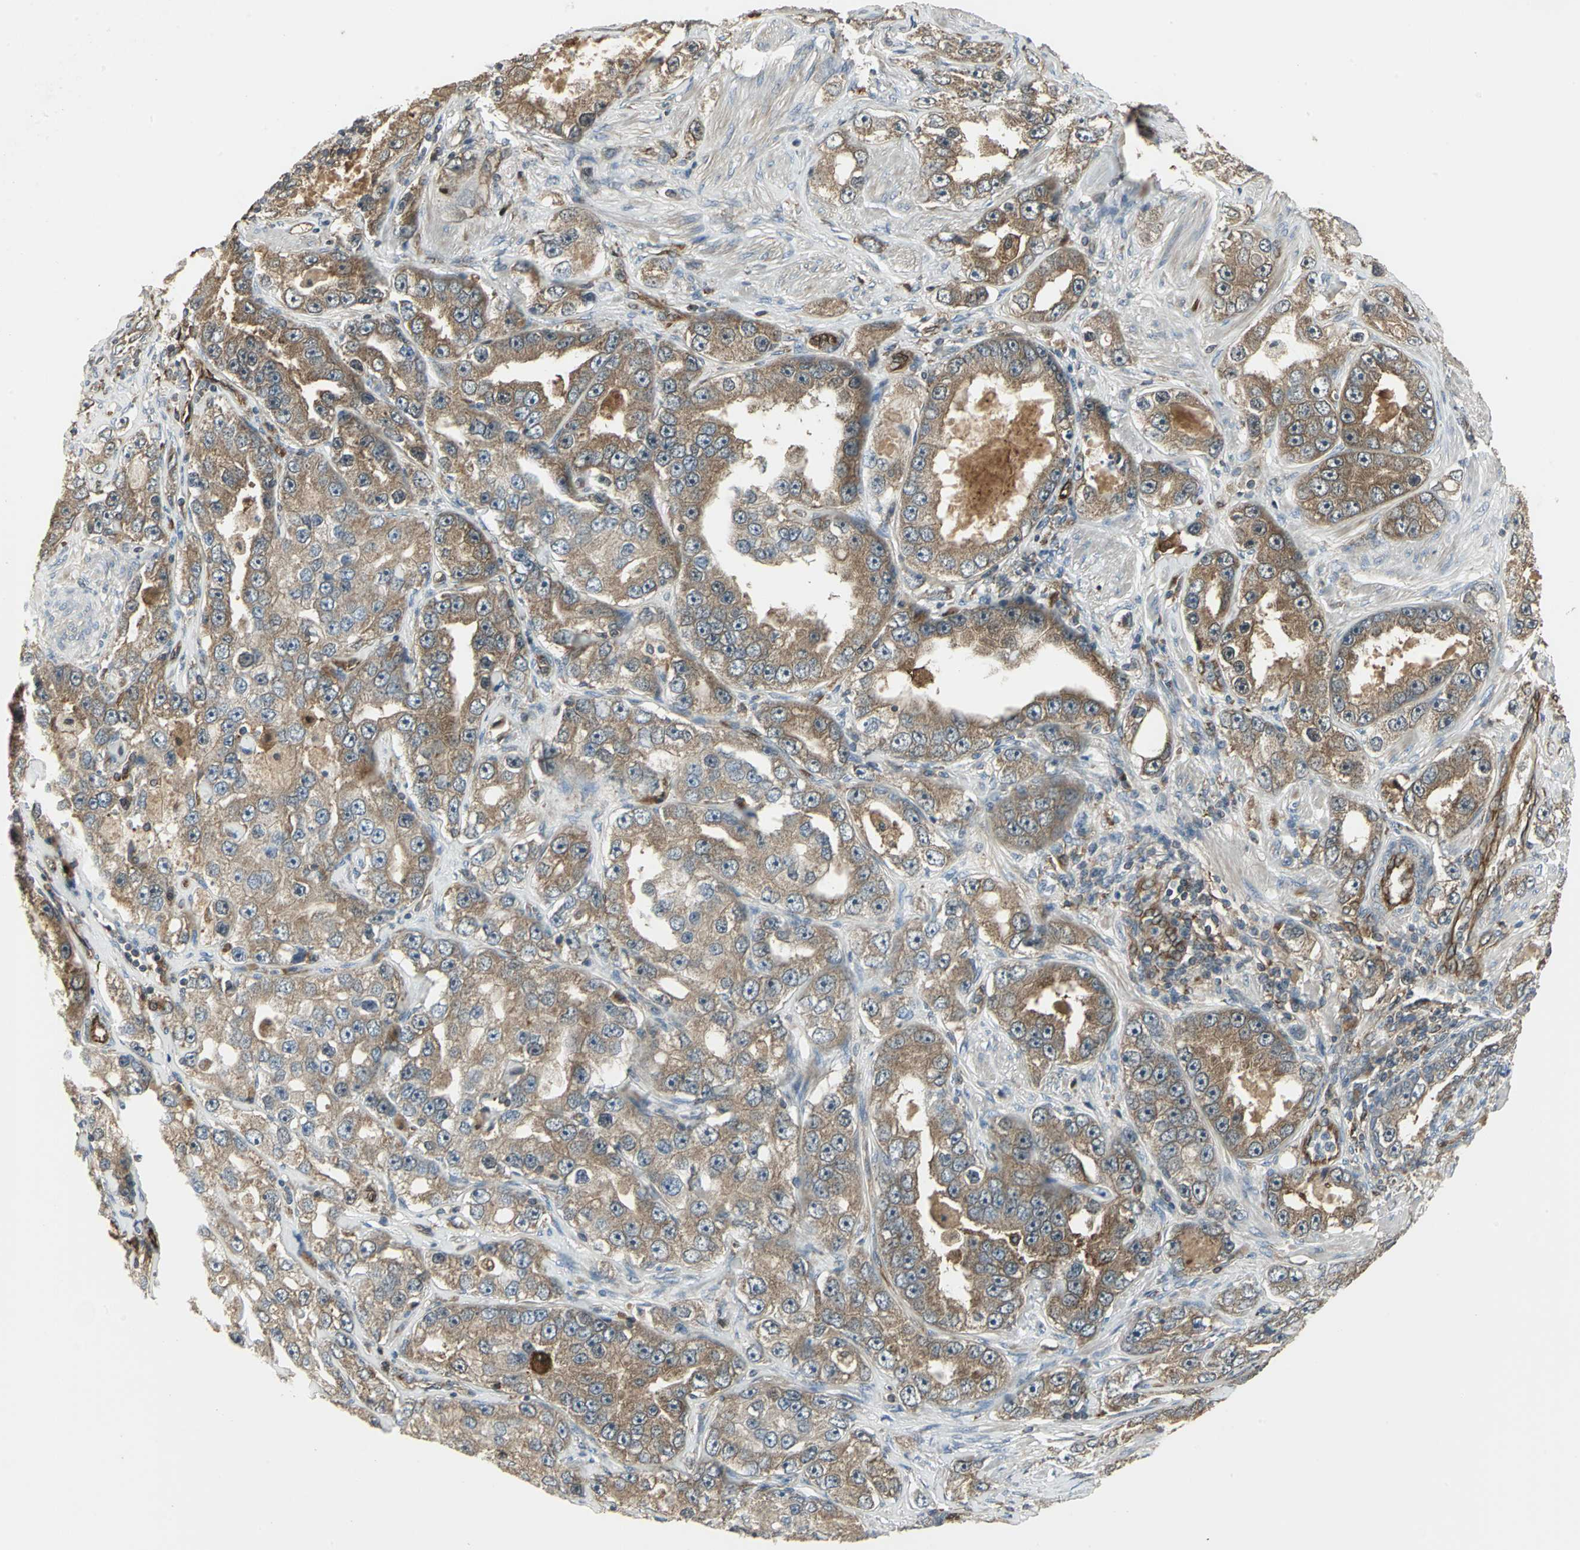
{"staining": {"intensity": "moderate", "quantity": ">75%", "location": "cytoplasmic/membranous"}, "tissue": "prostate cancer", "cell_type": "Tumor cells", "image_type": "cancer", "snomed": [{"axis": "morphology", "description": "Adenocarcinoma, High grade"}, {"axis": "topography", "description": "Prostate"}], "caption": "Immunohistochemical staining of prostate adenocarcinoma (high-grade) exhibits medium levels of moderate cytoplasmic/membranous expression in approximately >75% of tumor cells.", "gene": "PRXL2B", "patient": {"sex": "male", "age": 63}}